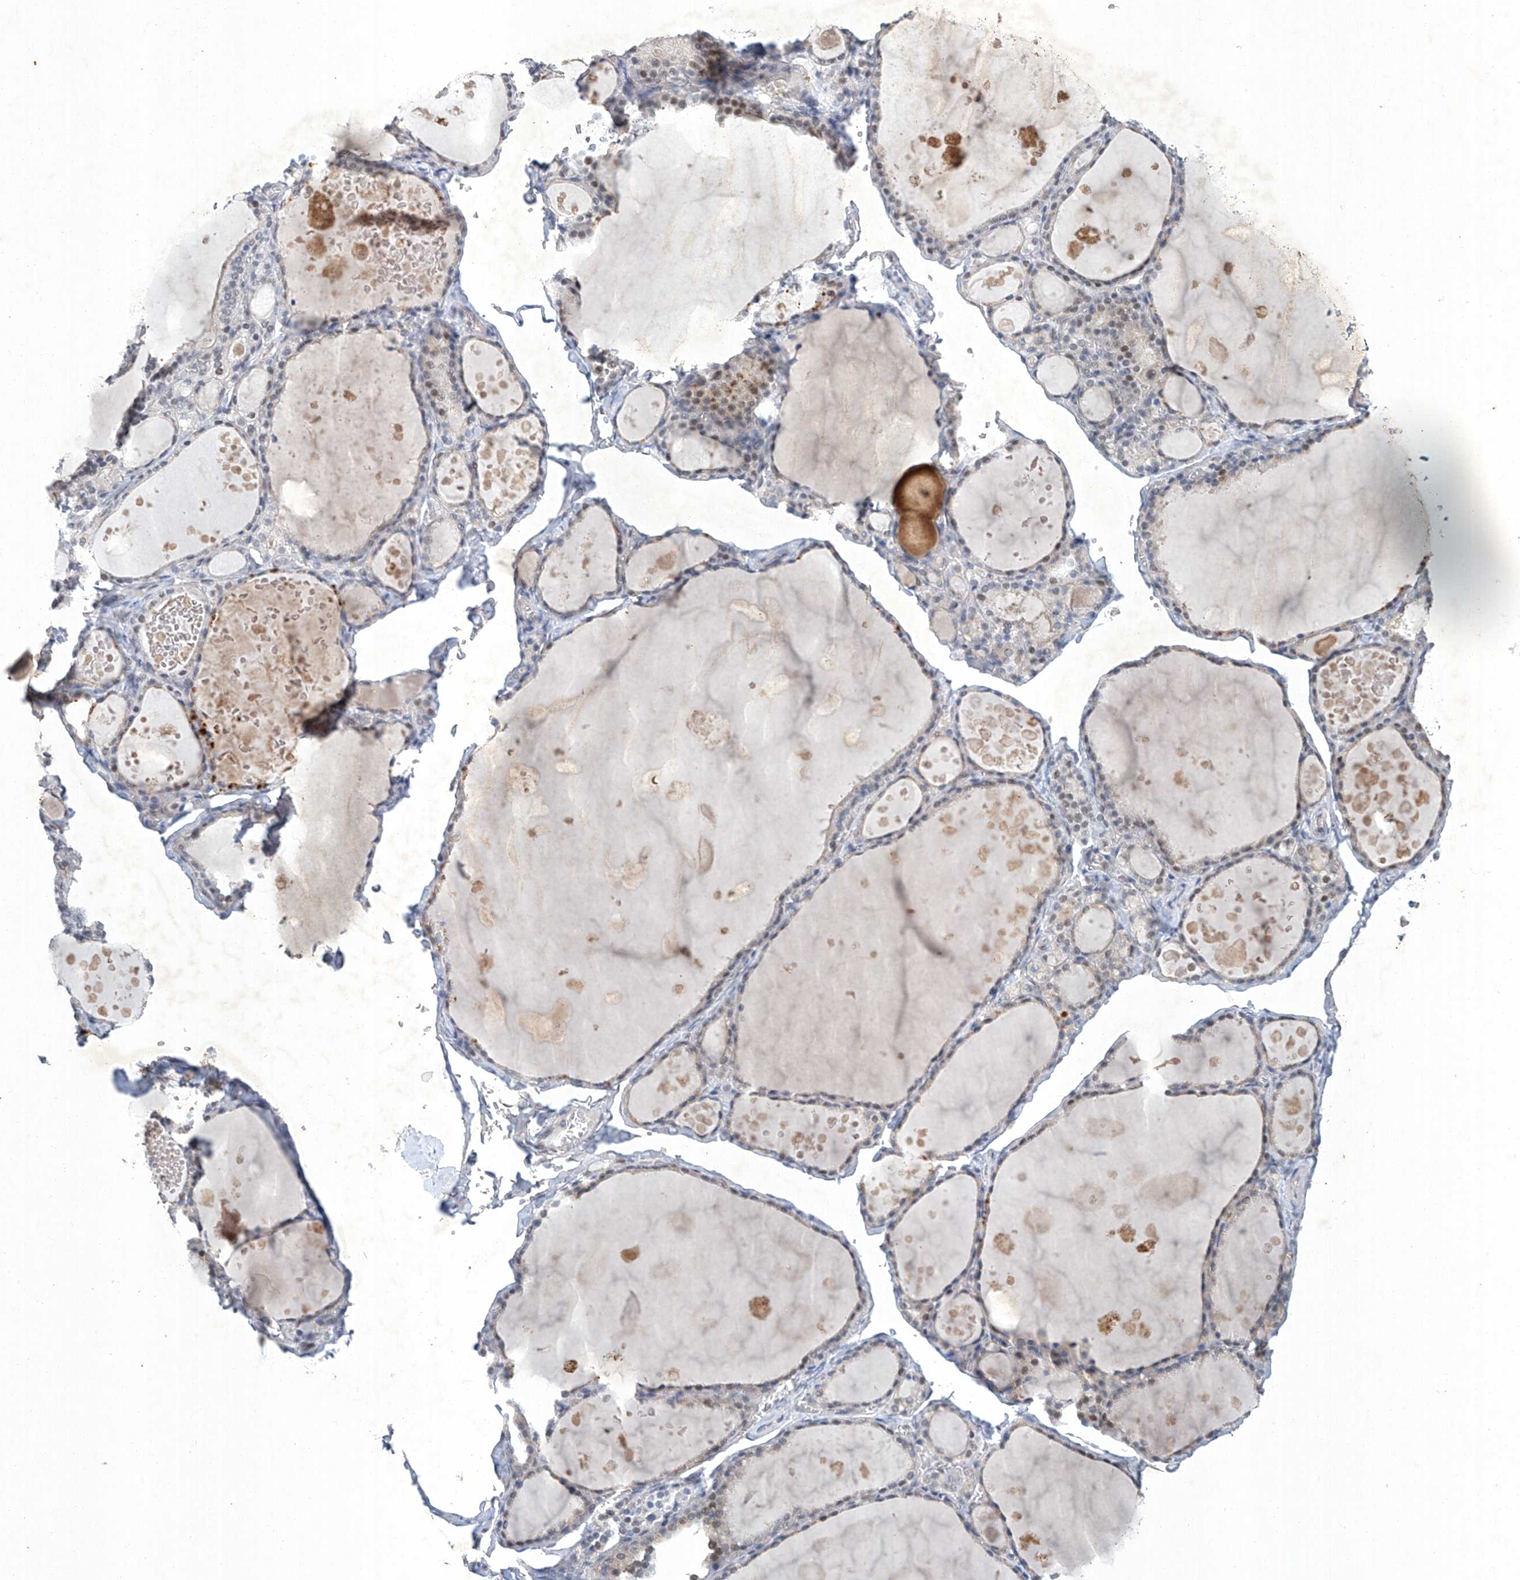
{"staining": {"intensity": "weak", "quantity": "<25%", "location": "cytoplasmic/membranous"}, "tissue": "thyroid gland", "cell_type": "Glandular cells", "image_type": "normal", "snomed": [{"axis": "morphology", "description": "Normal tissue, NOS"}, {"axis": "topography", "description": "Thyroid gland"}], "caption": "IHC photomicrograph of normal thyroid gland stained for a protein (brown), which exhibits no expression in glandular cells.", "gene": "TAF8", "patient": {"sex": "male", "age": 56}}